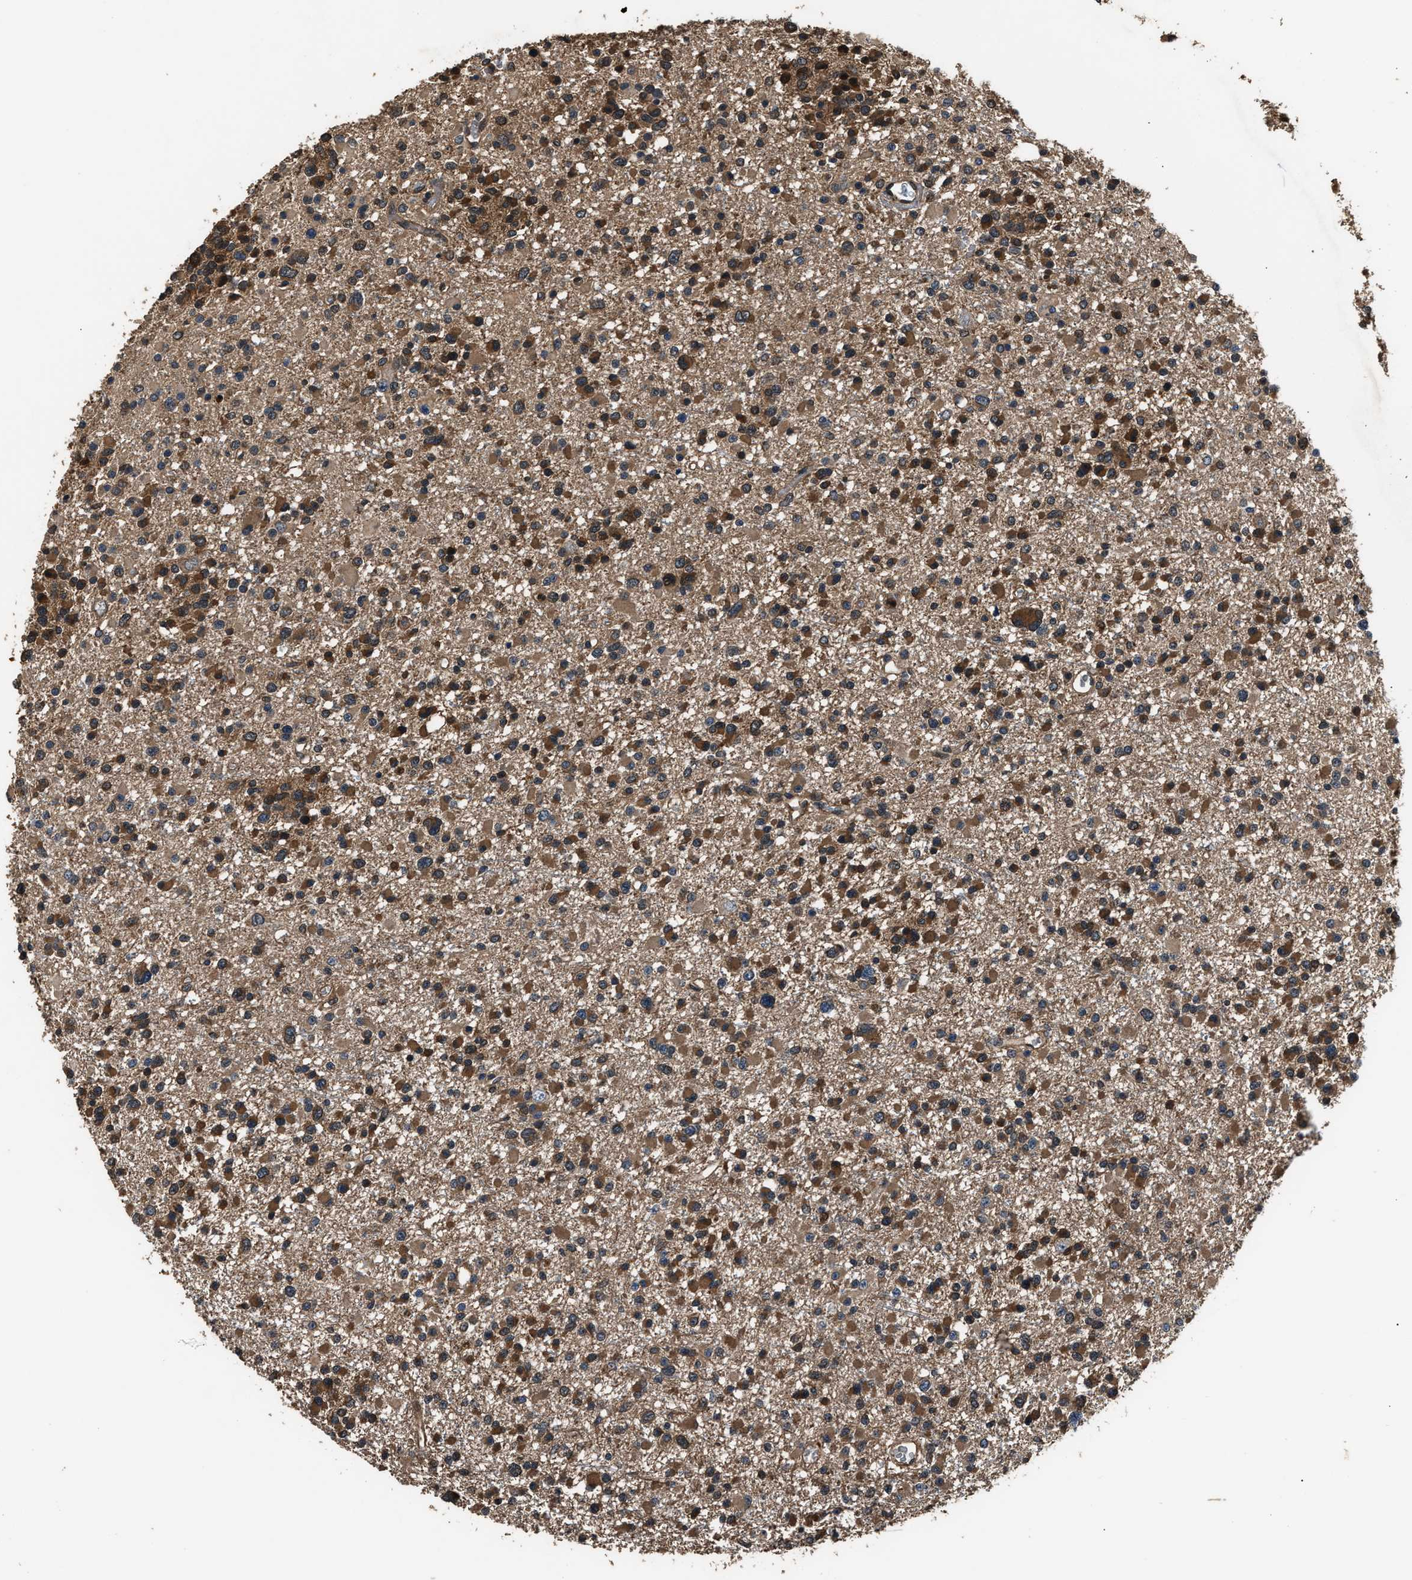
{"staining": {"intensity": "moderate", "quantity": ">75%", "location": "cytoplasmic/membranous"}, "tissue": "glioma", "cell_type": "Tumor cells", "image_type": "cancer", "snomed": [{"axis": "morphology", "description": "Glioma, malignant, Low grade"}, {"axis": "topography", "description": "Brain"}], "caption": "Protein positivity by immunohistochemistry (IHC) exhibits moderate cytoplasmic/membranous positivity in approximately >75% of tumor cells in glioma. (DAB IHC, brown staining for protein, blue staining for nuclei).", "gene": "GSTP1", "patient": {"sex": "female", "age": 22}}